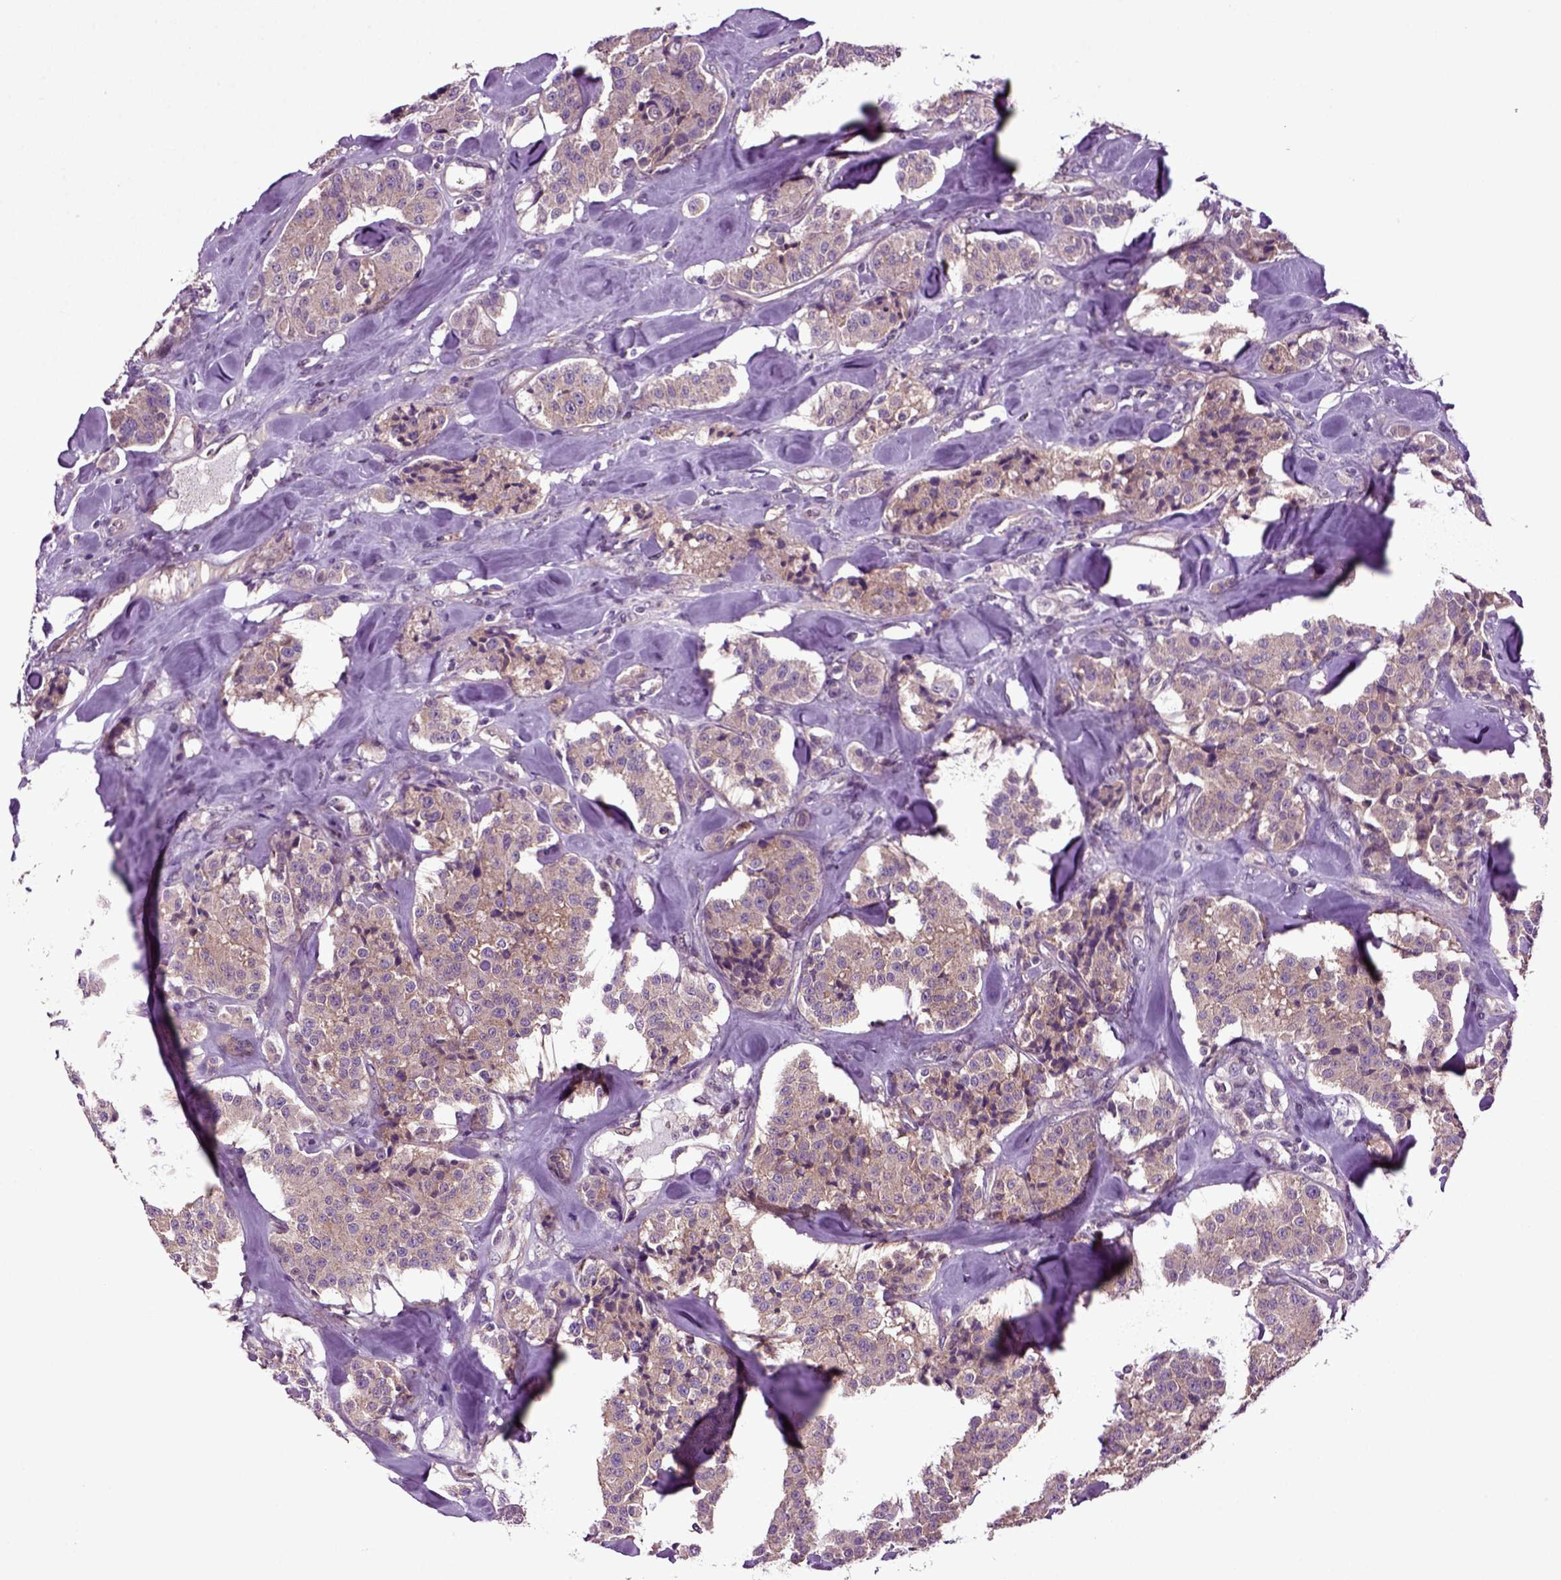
{"staining": {"intensity": "weak", "quantity": ">75%", "location": "cytoplasmic/membranous"}, "tissue": "carcinoid", "cell_type": "Tumor cells", "image_type": "cancer", "snomed": [{"axis": "morphology", "description": "Carcinoid, malignant, NOS"}, {"axis": "topography", "description": "Pancreas"}], "caption": "Protein expression analysis of human carcinoid reveals weak cytoplasmic/membranous staining in about >75% of tumor cells. Immunohistochemistry (ihc) stains the protein in brown and the nuclei are stained blue.", "gene": "HAGHL", "patient": {"sex": "male", "age": 41}}